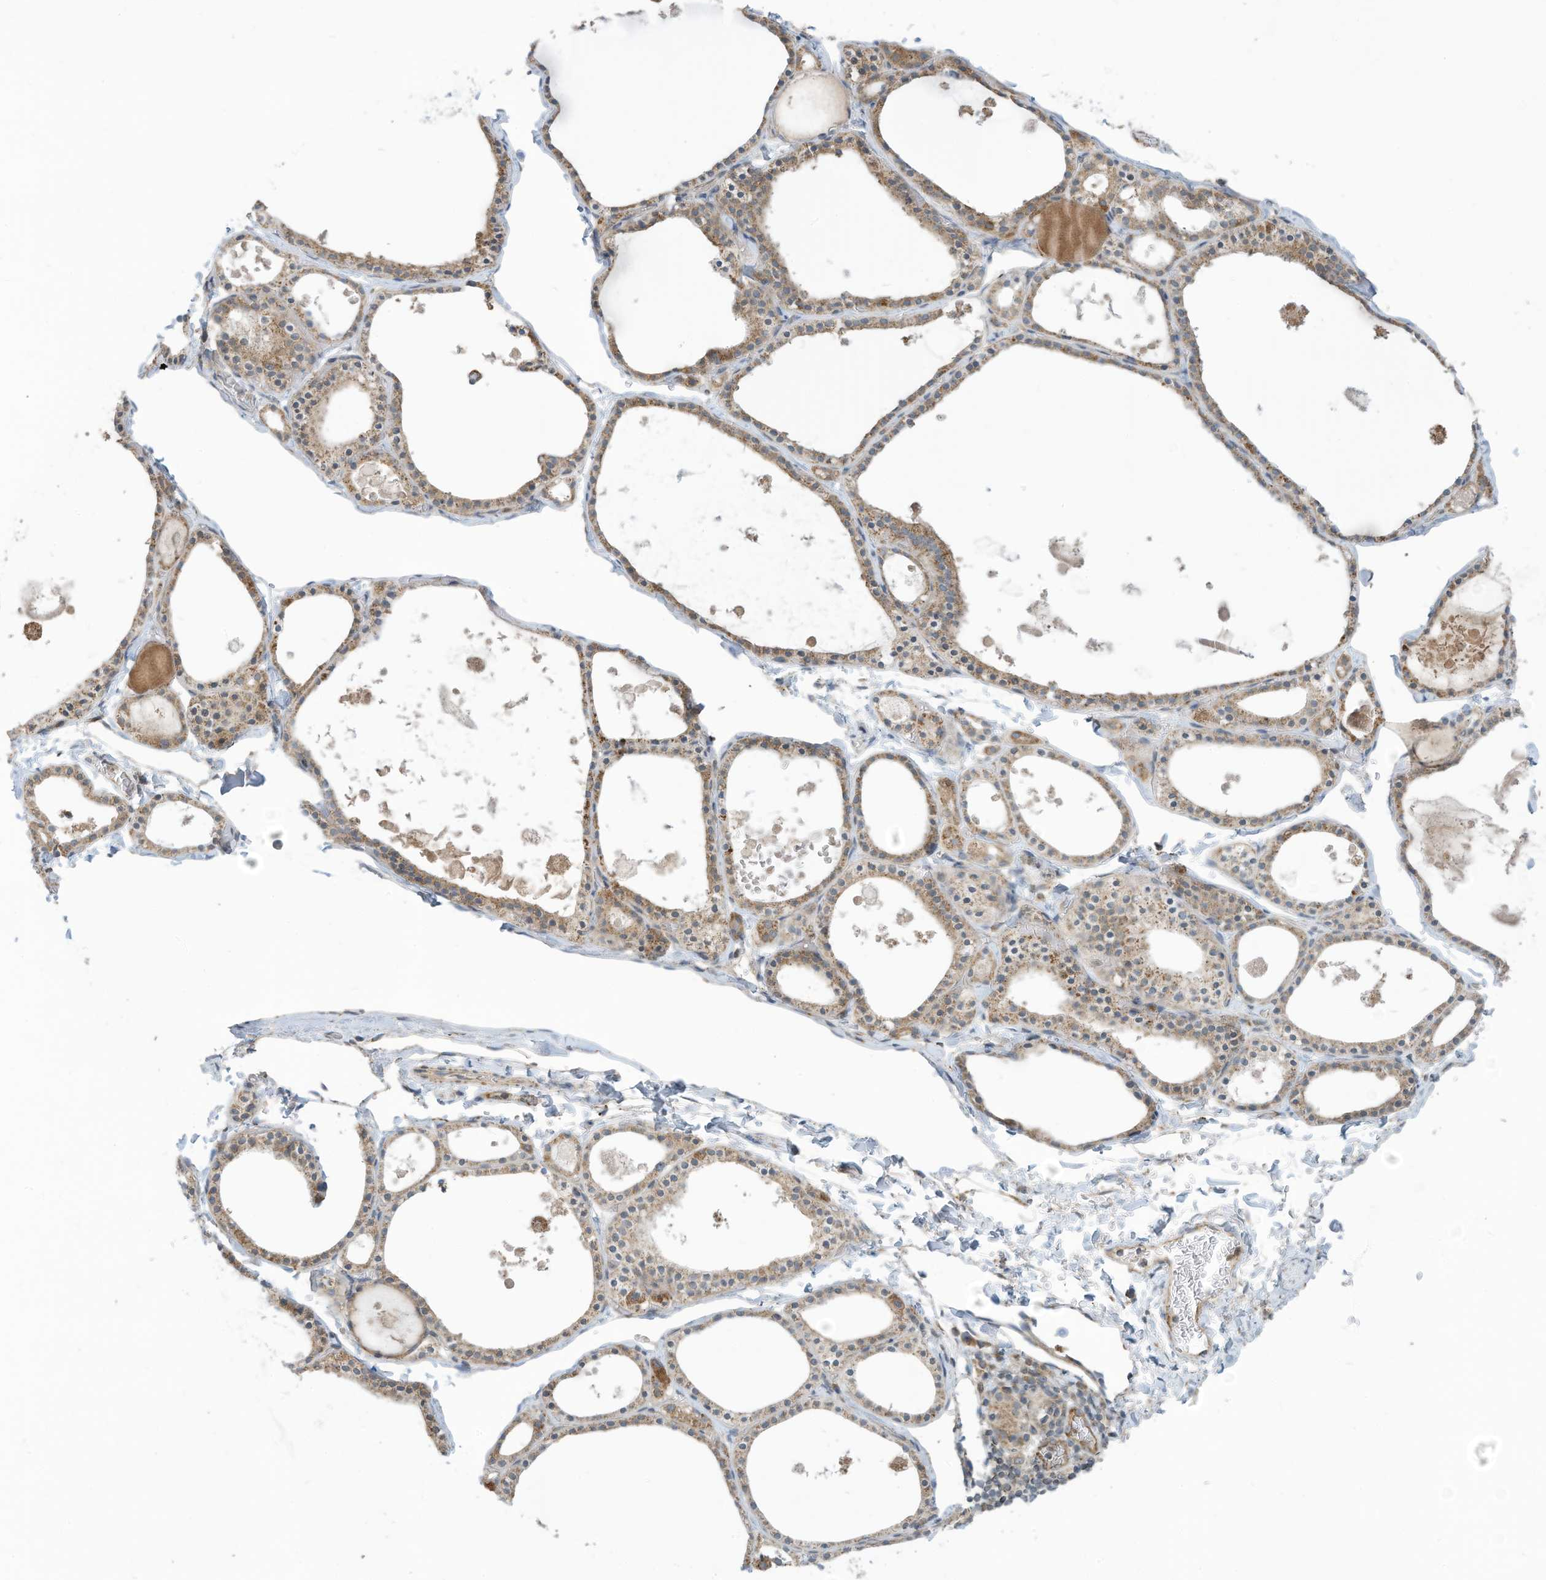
{"staining": {"intensity": "moderate", "quantity": ">75%", "location": "cytoplasmic/membranous"}, "tissue": "thyroid gland", "cell_type": "Glandular cells", "image_type": "normal", "snomed": [{"axis": "morphology", "description": "Normal tissue, NOS"}, {"axis": "topography", "description": "Thyroid gland"}], "caption": "The micrograph exhibits immunohistochemical staining of unremarkable thyroid gland. There is moderate cytoplasmic/membranous staining is identified in approximately >75% of glandular cells. (brown staining indicates protein expression, while blue staining denotes nuclei).", "gene": "SCGB1D2", "patient": {"sex": "male", "age": 56}}